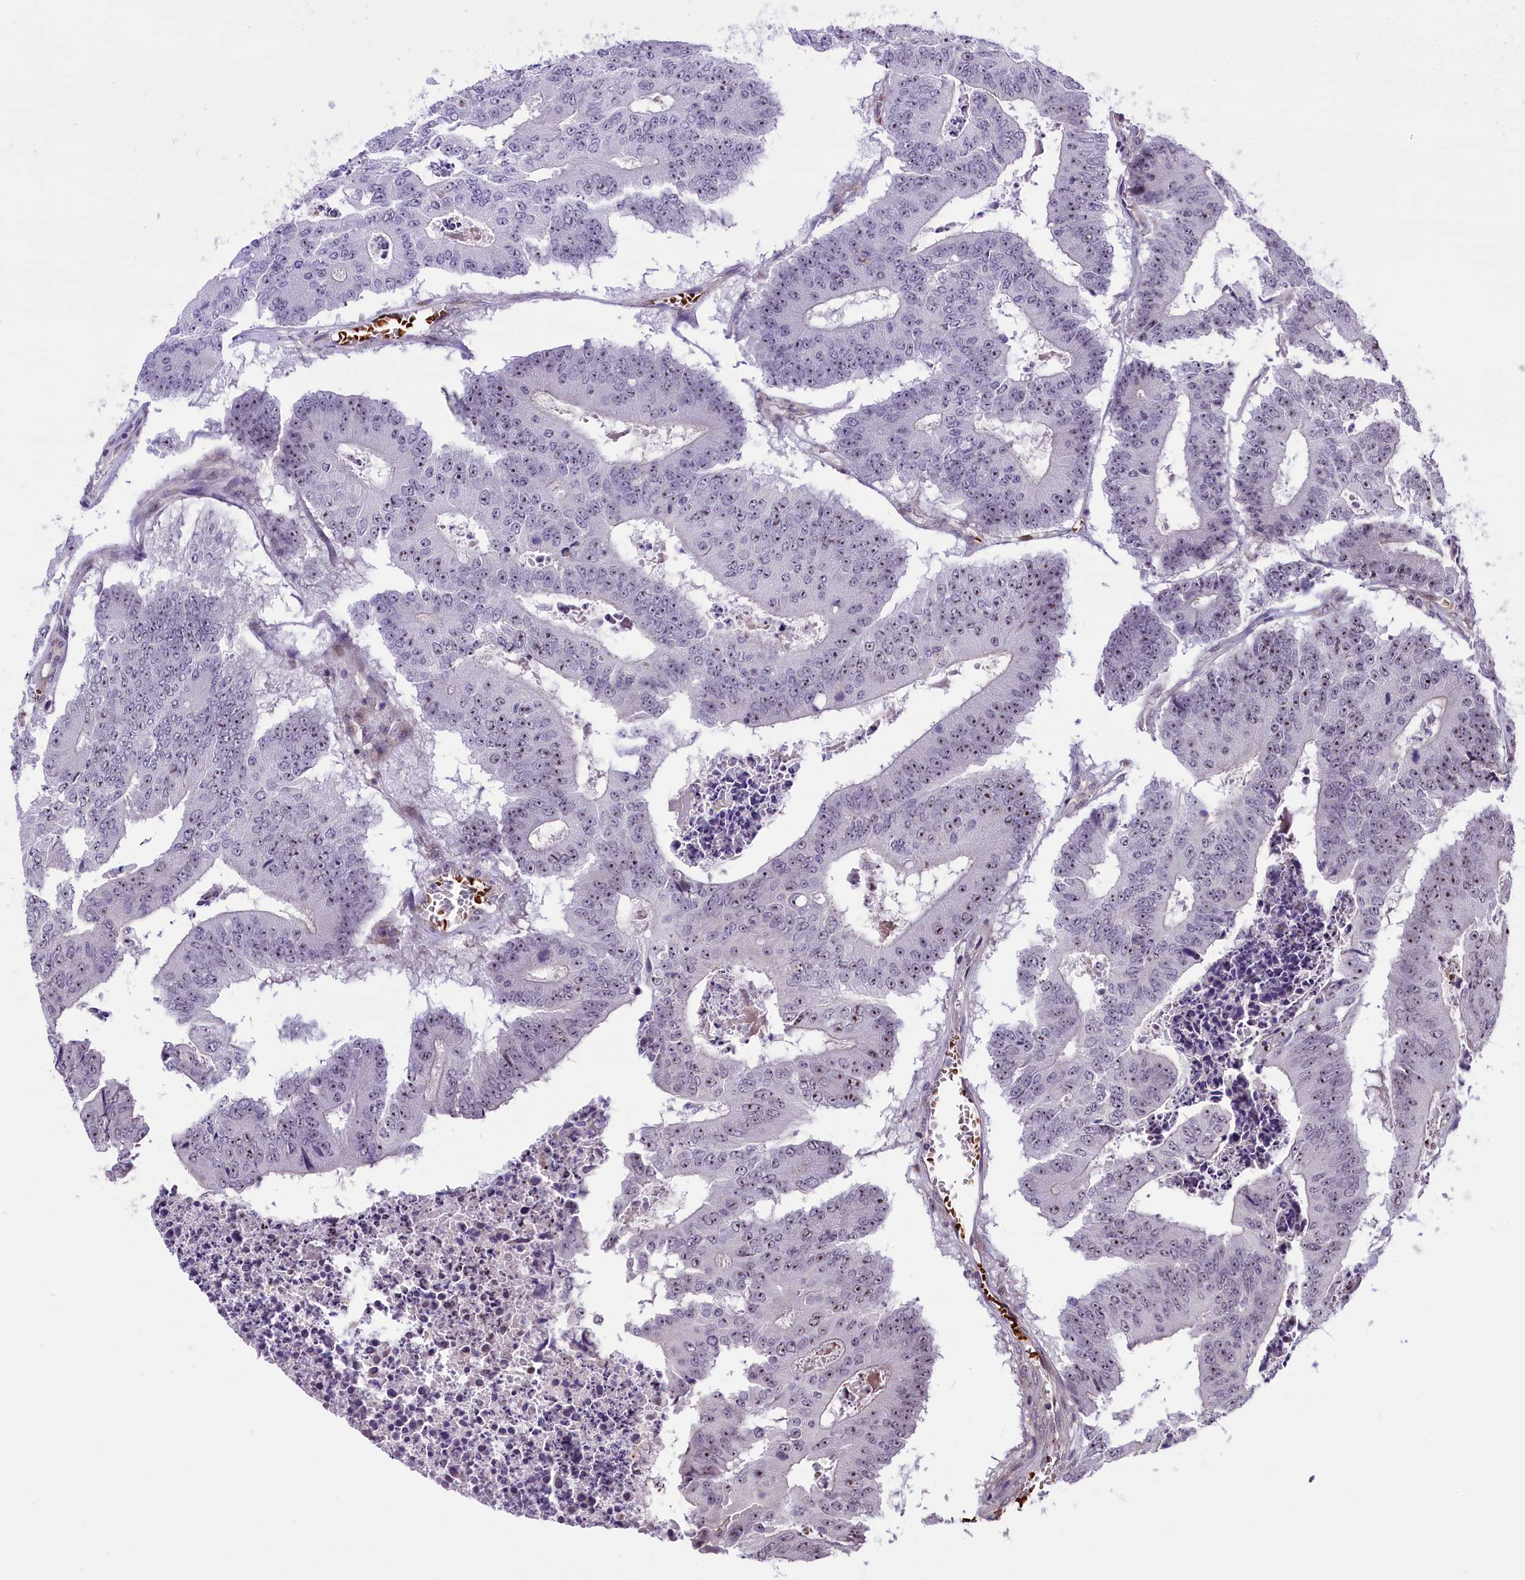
{"staining": {"intensity": "moderate", "quantity": "25%-75%", "location": "nuclear"}, "tissue": "colorectal cancer", "cell_type": "Tumor cells", "image_type": "cancer", "snomed": [{"axis": "morphology", "description": "Adenocarcinoma, NOS"}, {"axis": "topography", "description": "Colon"}], "caption": "Colorectal cancer was stained to show a protein in brown. There is medium levels of moderate nuclear staining in about 25%-75% of tumor cells. (brown staining indicates protein expression, while blue staining denotes nuclei).", "gene": "SHFL", "patient": {"sex": "male", "age": 87}}